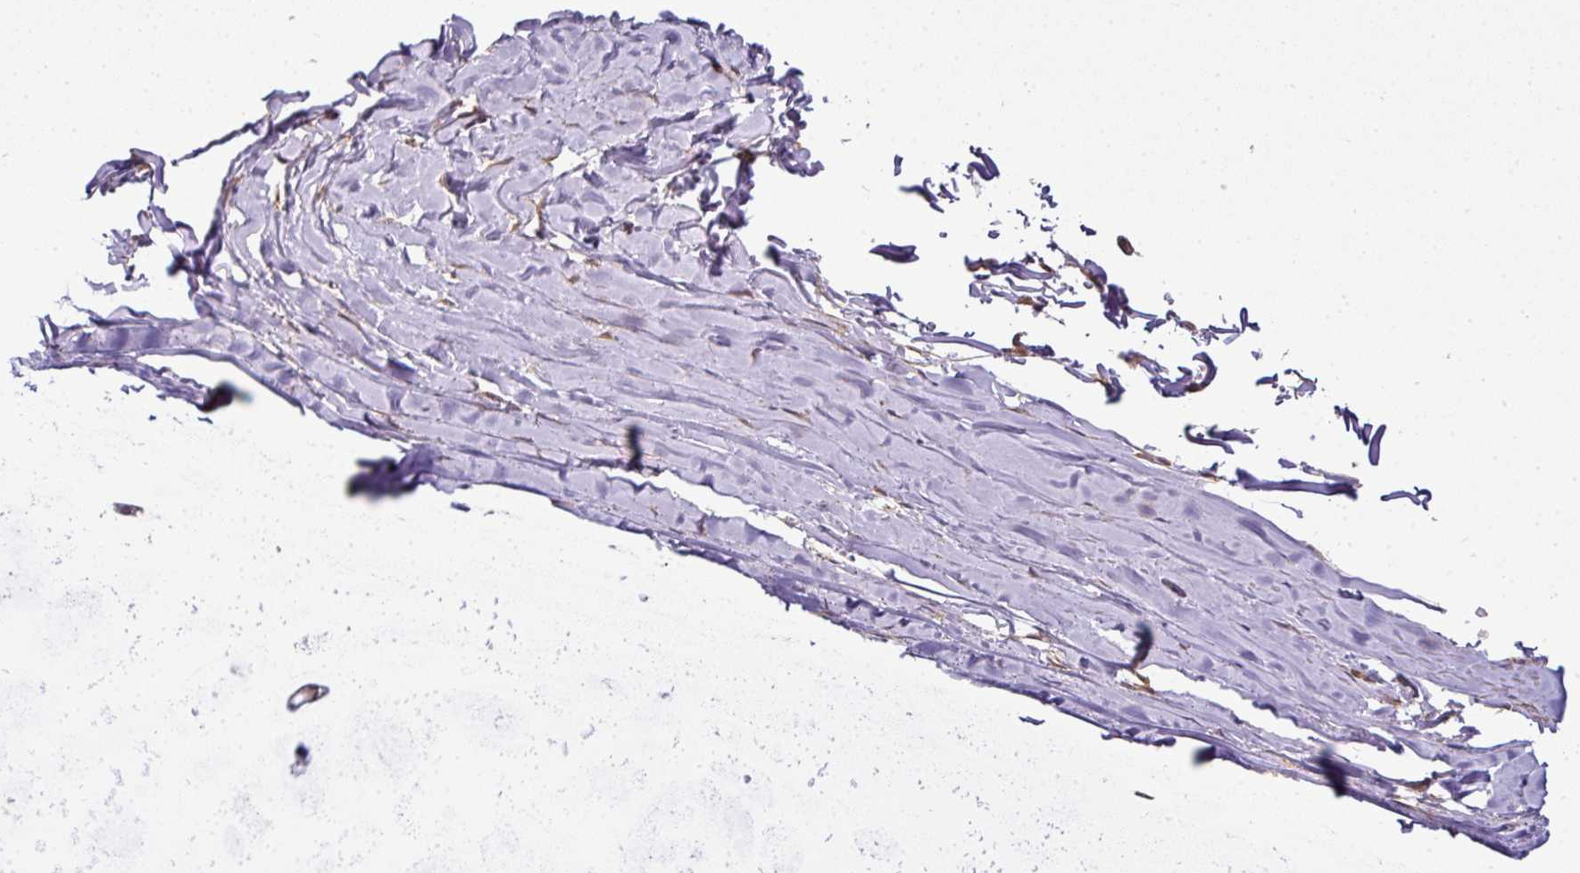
{"staining": {"intensity": "negative", "quantity": "none", "location": "none"}, "tissue": "soft tissue", "cell_type": "Fibroblasts", "image_type": "normal", "snomed": [{"axis": "morphology", "description": "Normal tissue, NOS"}, {"axis": "topography", "description": "Cartilage tissue"}, {"axis": "topography", "description": "Nasopharynx"}, {"axis": "topography", "description": "Thyroid gland"}], "caption": "Immunohistochemistry histopathology image of unremarkable soft tissue stained for a protein (brown), which demonstrates no positivity in fibroblasts.", "gene": "RBM14", "patient": {"sex": "male", "age": 63}}